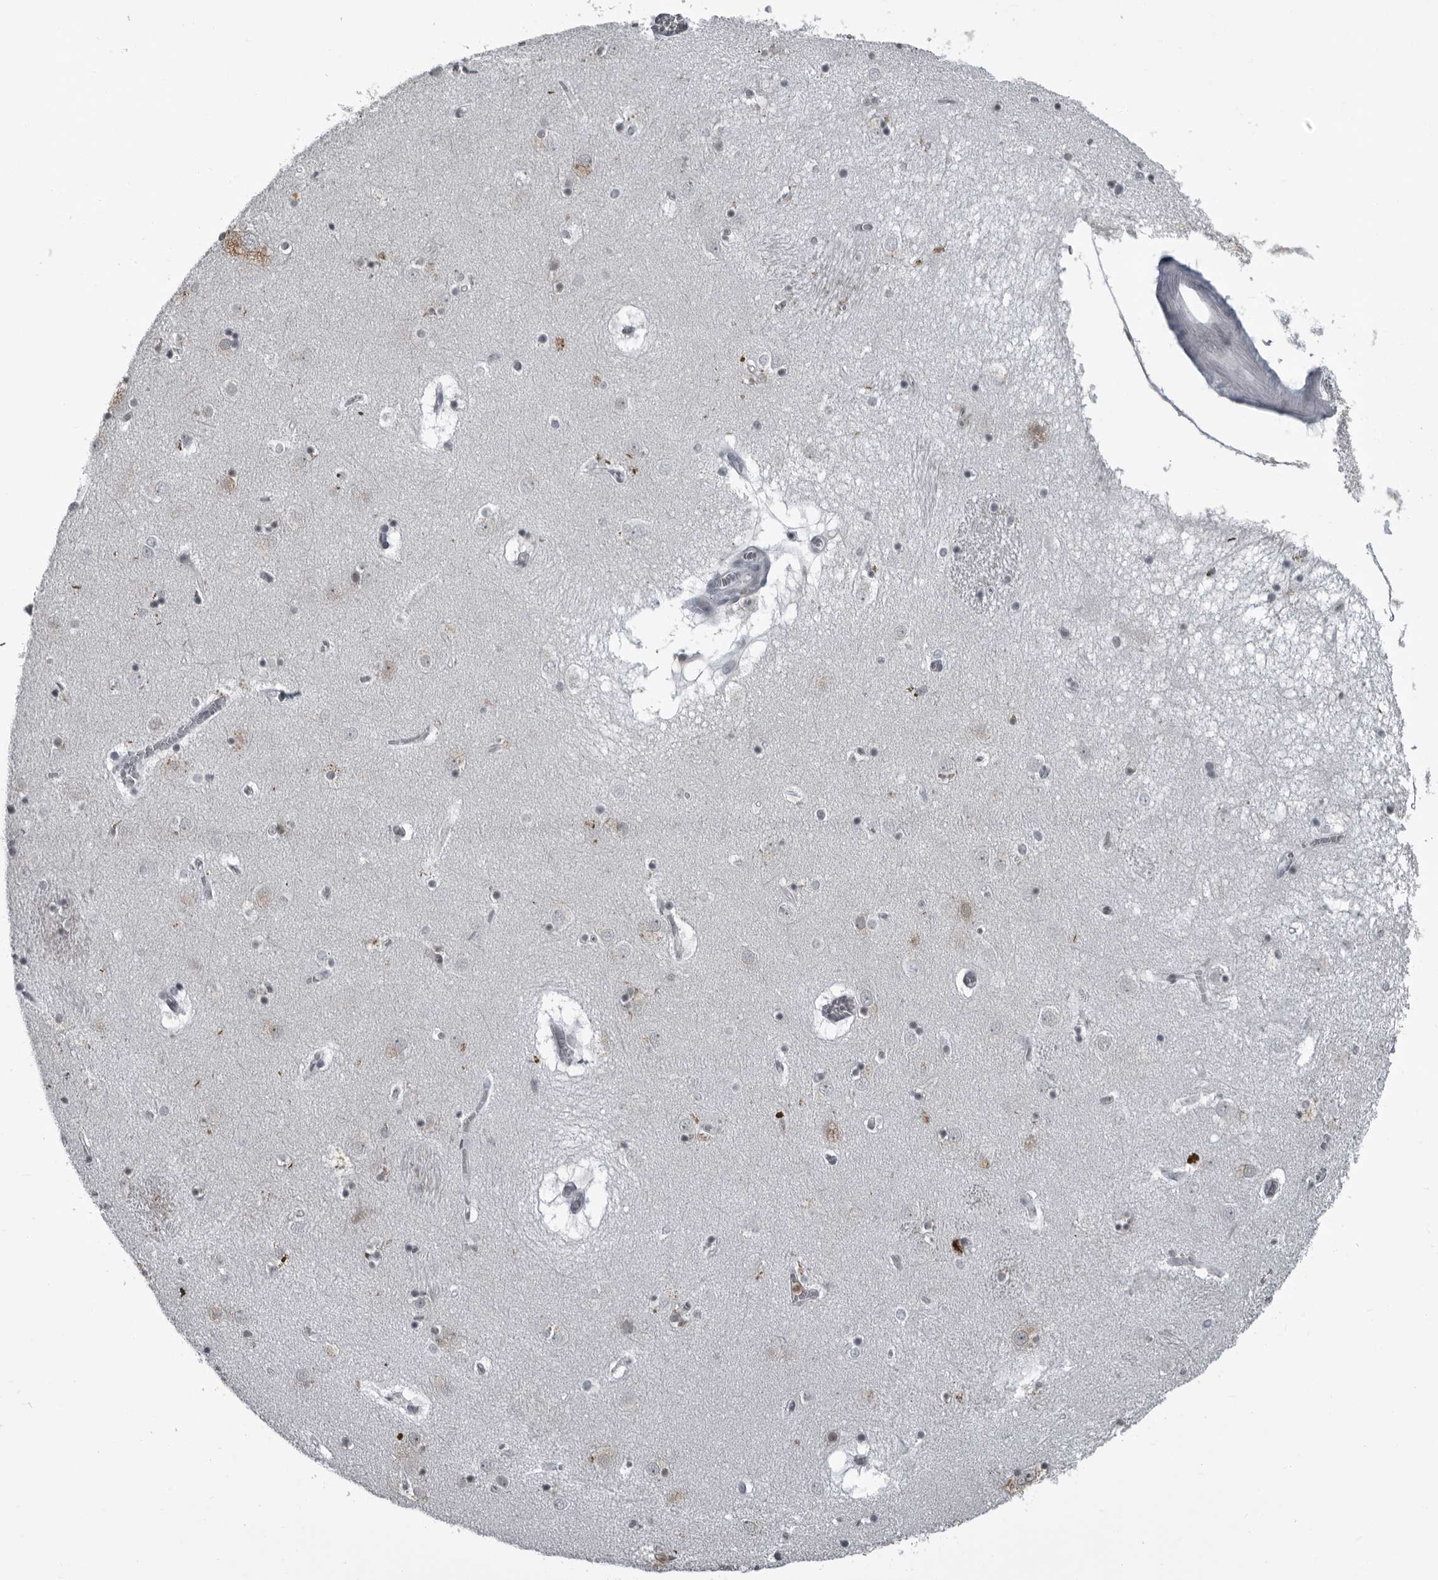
{"staining": {"intensity": "weak", "quantity": "<25%", "location": "nuclear"}, "tissue": "caudate", "cell_type": "Glial cells", "image_type": "normal", "snomed": [{"axis": "morphology", "description": "Normal tissue, NOS"}, {"axis": "topography", "description": "Lateral ventricle wall"}], "caption": "This is an immunohistochemistry (IHC) histopathology image of benign human caudate. There is no staining in glial cells.", "gene": "RTCA", "patient": {"sex": "male", "age": 70}}